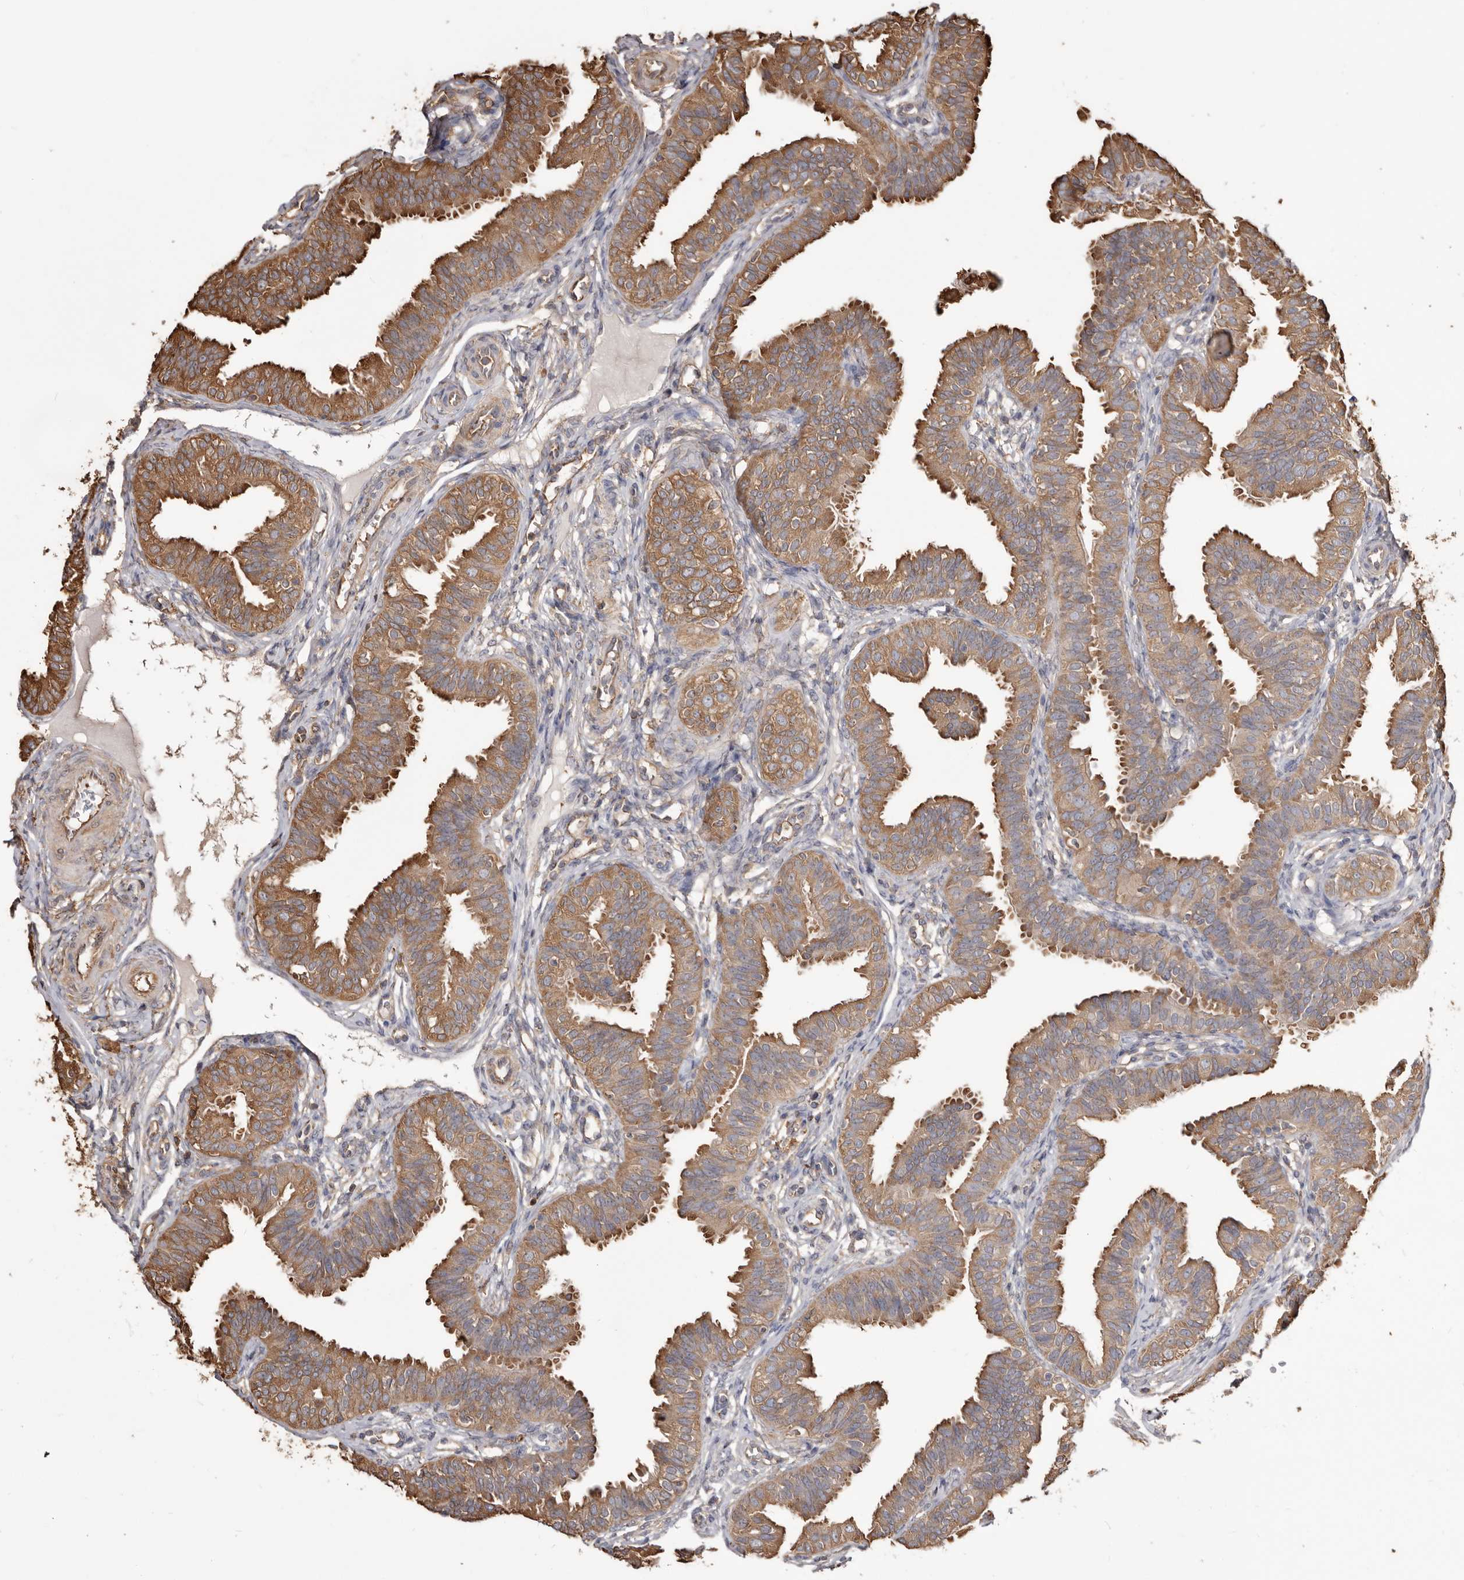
{"staining": {"intensity": "moderate", "quantity": ">75%", "location": "cytoplasmic/membranous"}, "tissue": "fallopian tube", "cell_type": "Glandular cells", "image_type": "normal", "snomed": [{"axis": "morphology", "description": "Normal tissue, NOS"}, {"axis": "topography", "description": "Fallopian tube"}], "caption": "High-magnification brightfield microscopy of unremarkable fallopian tube stained with DAB (brown) and counterstained with hematoxylin (blue). glandular cells exhibit moderate cytoplasmic/membranous positivity is seen in about>75% of cells.", "gene": "PKM", "patient": {"sex": "female", "age": 35}}